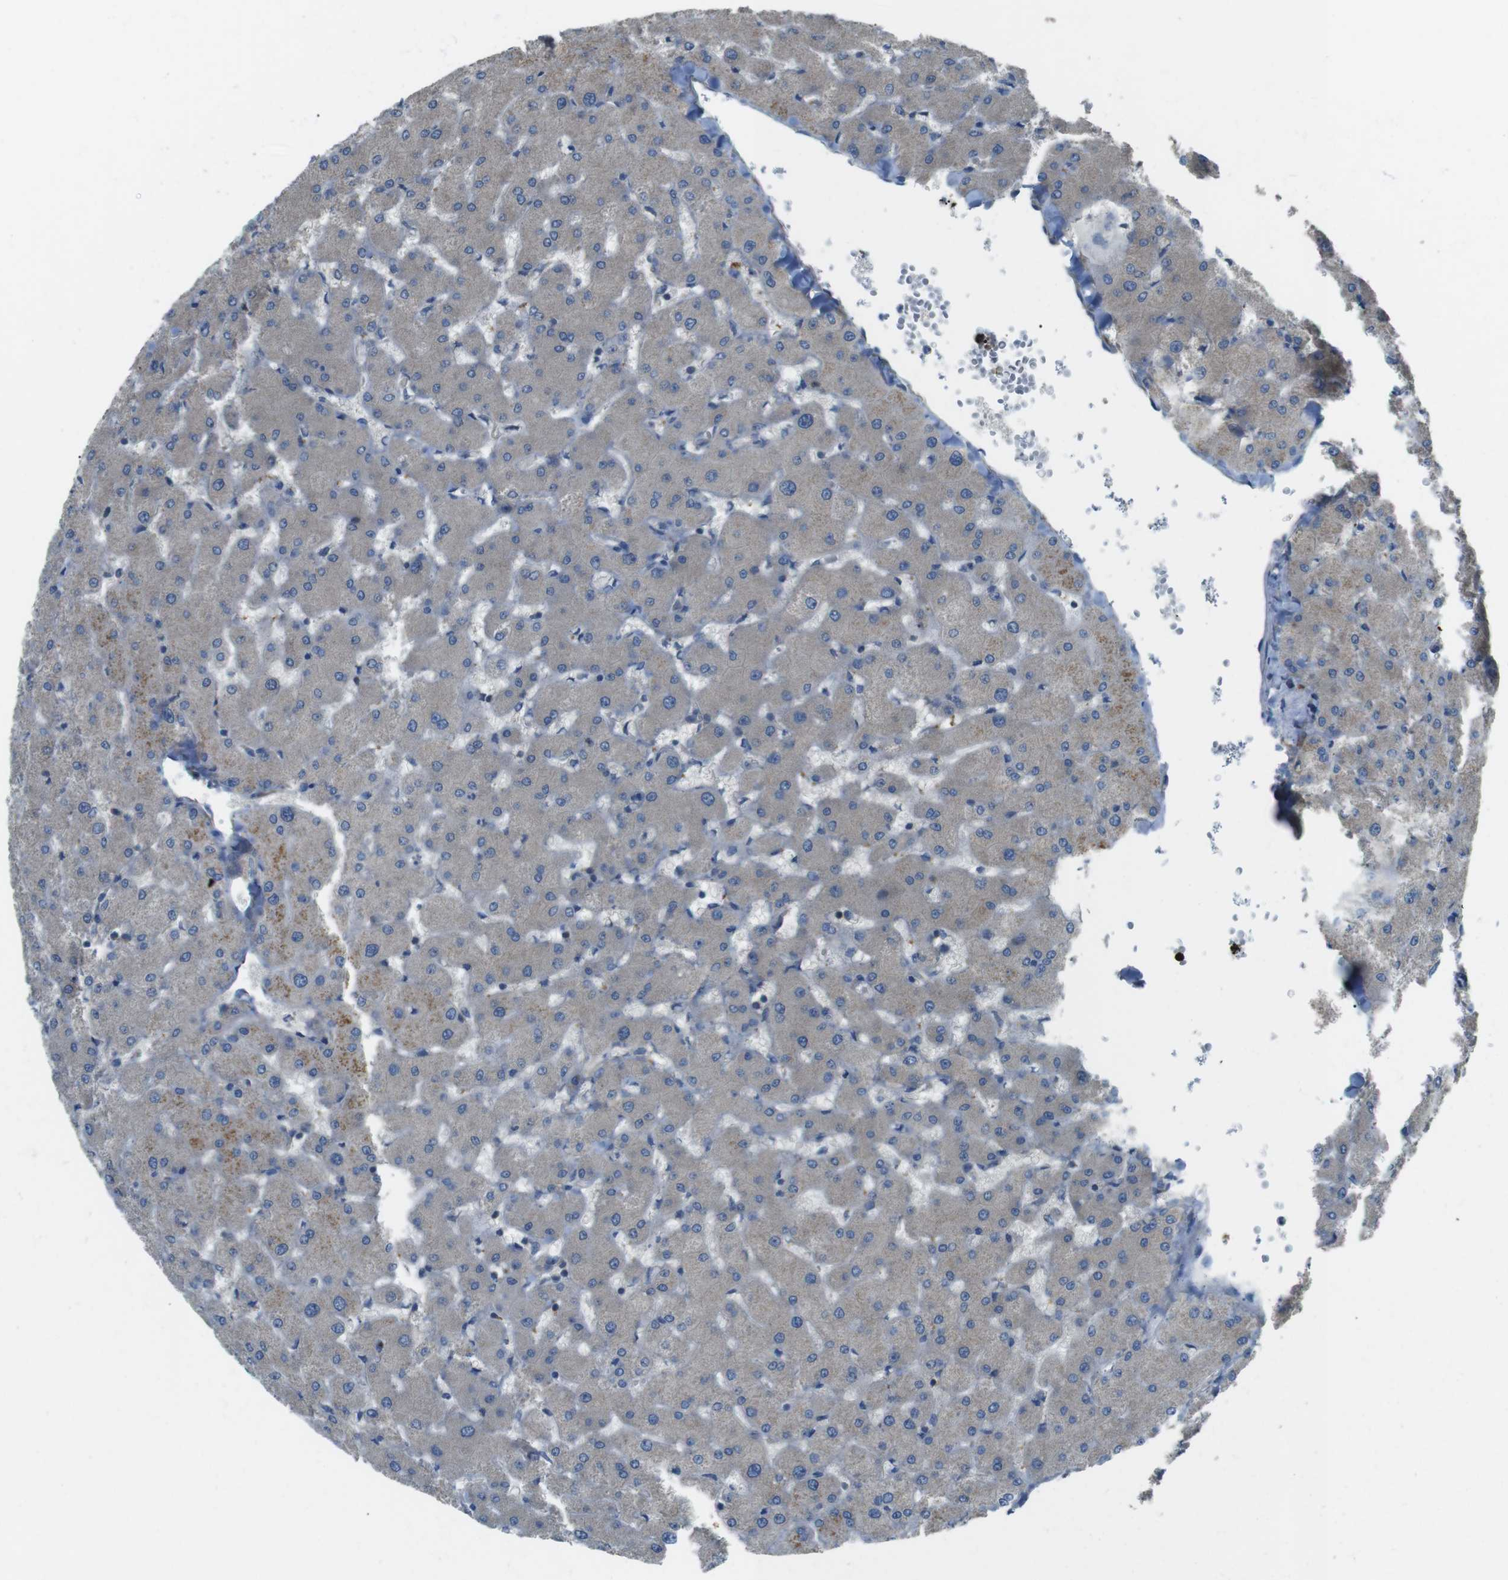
{"staining": {"intensity": "weak", "quantity": ">75%", "location": "cytoplasmic/membranous"}, "tissue": "liver", "cell_type": "Cholangiocytes", "image_type": "normal", "snomed": [{"axis": "morphology", "description": "Normal tissue, NOS"}, {"axis": "topography", "description": "Liver"}], "caption": "Cholangiocytes display weak cytoplasmic/membranous staining in approximately >75% of cells in normal liver.", "gene": "FUT2", "patient": {"sex": "female", "age": 63}}